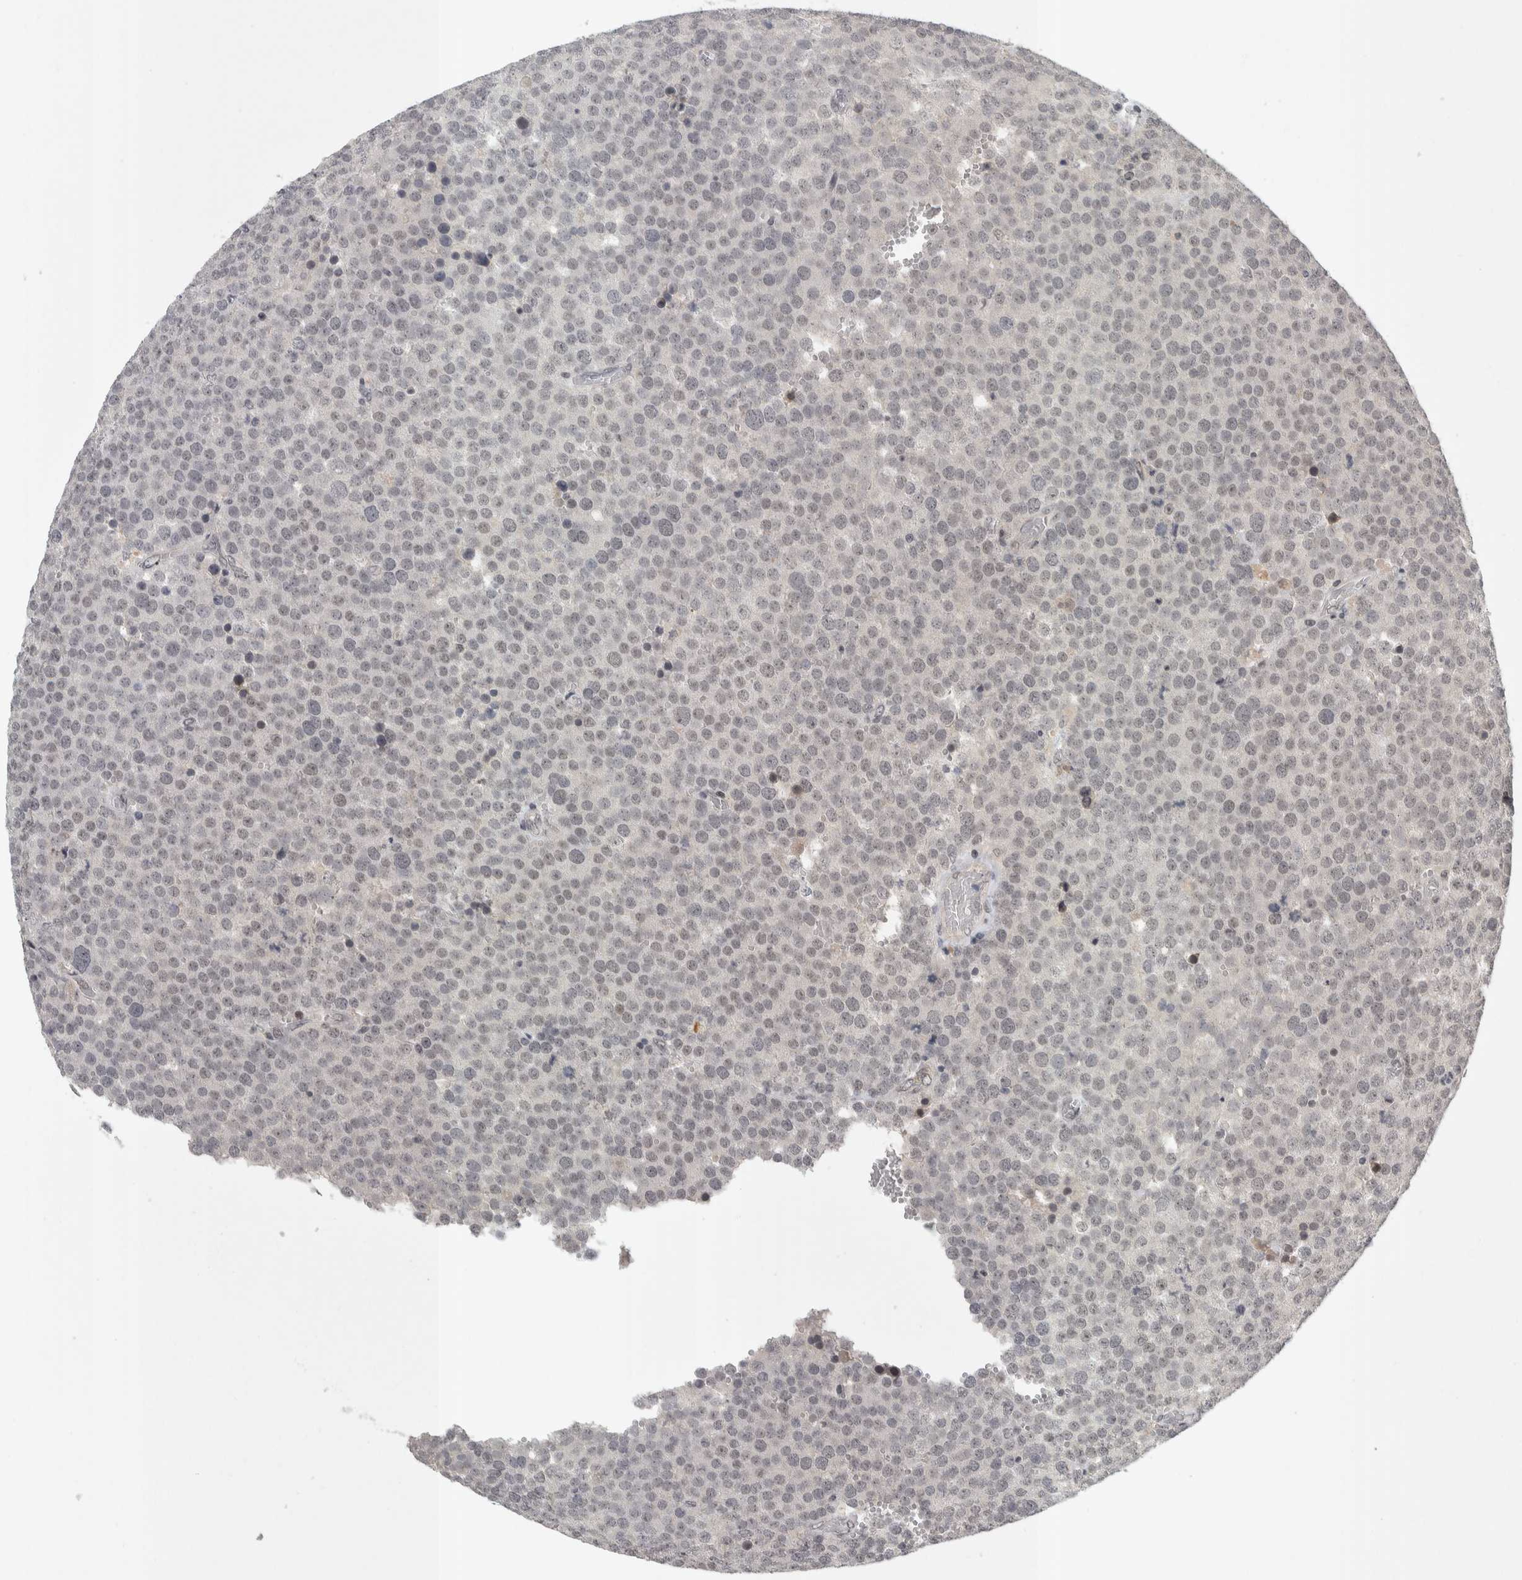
{"staining": {"intensity": "weak", "quantity": "<25%", "location": "nuclear"}, "tissue": "testis cancer", "cell_type": "Tumor cells", "image_type": "cancer", "snomed": [{"axis": "morphology", "description": "Normal tissue, NOS"}, {"axis": "morphology", "description": "Seminoma, NOS"}, {"axis": "topography", "description": "Testis"}], "caption": "Human testis cancer (seminoma) stained for a protein using IHC shows no expression in tumor cells.", "gene": "ZSCAN21", "patient": {"sex": "male", "age": 71}}